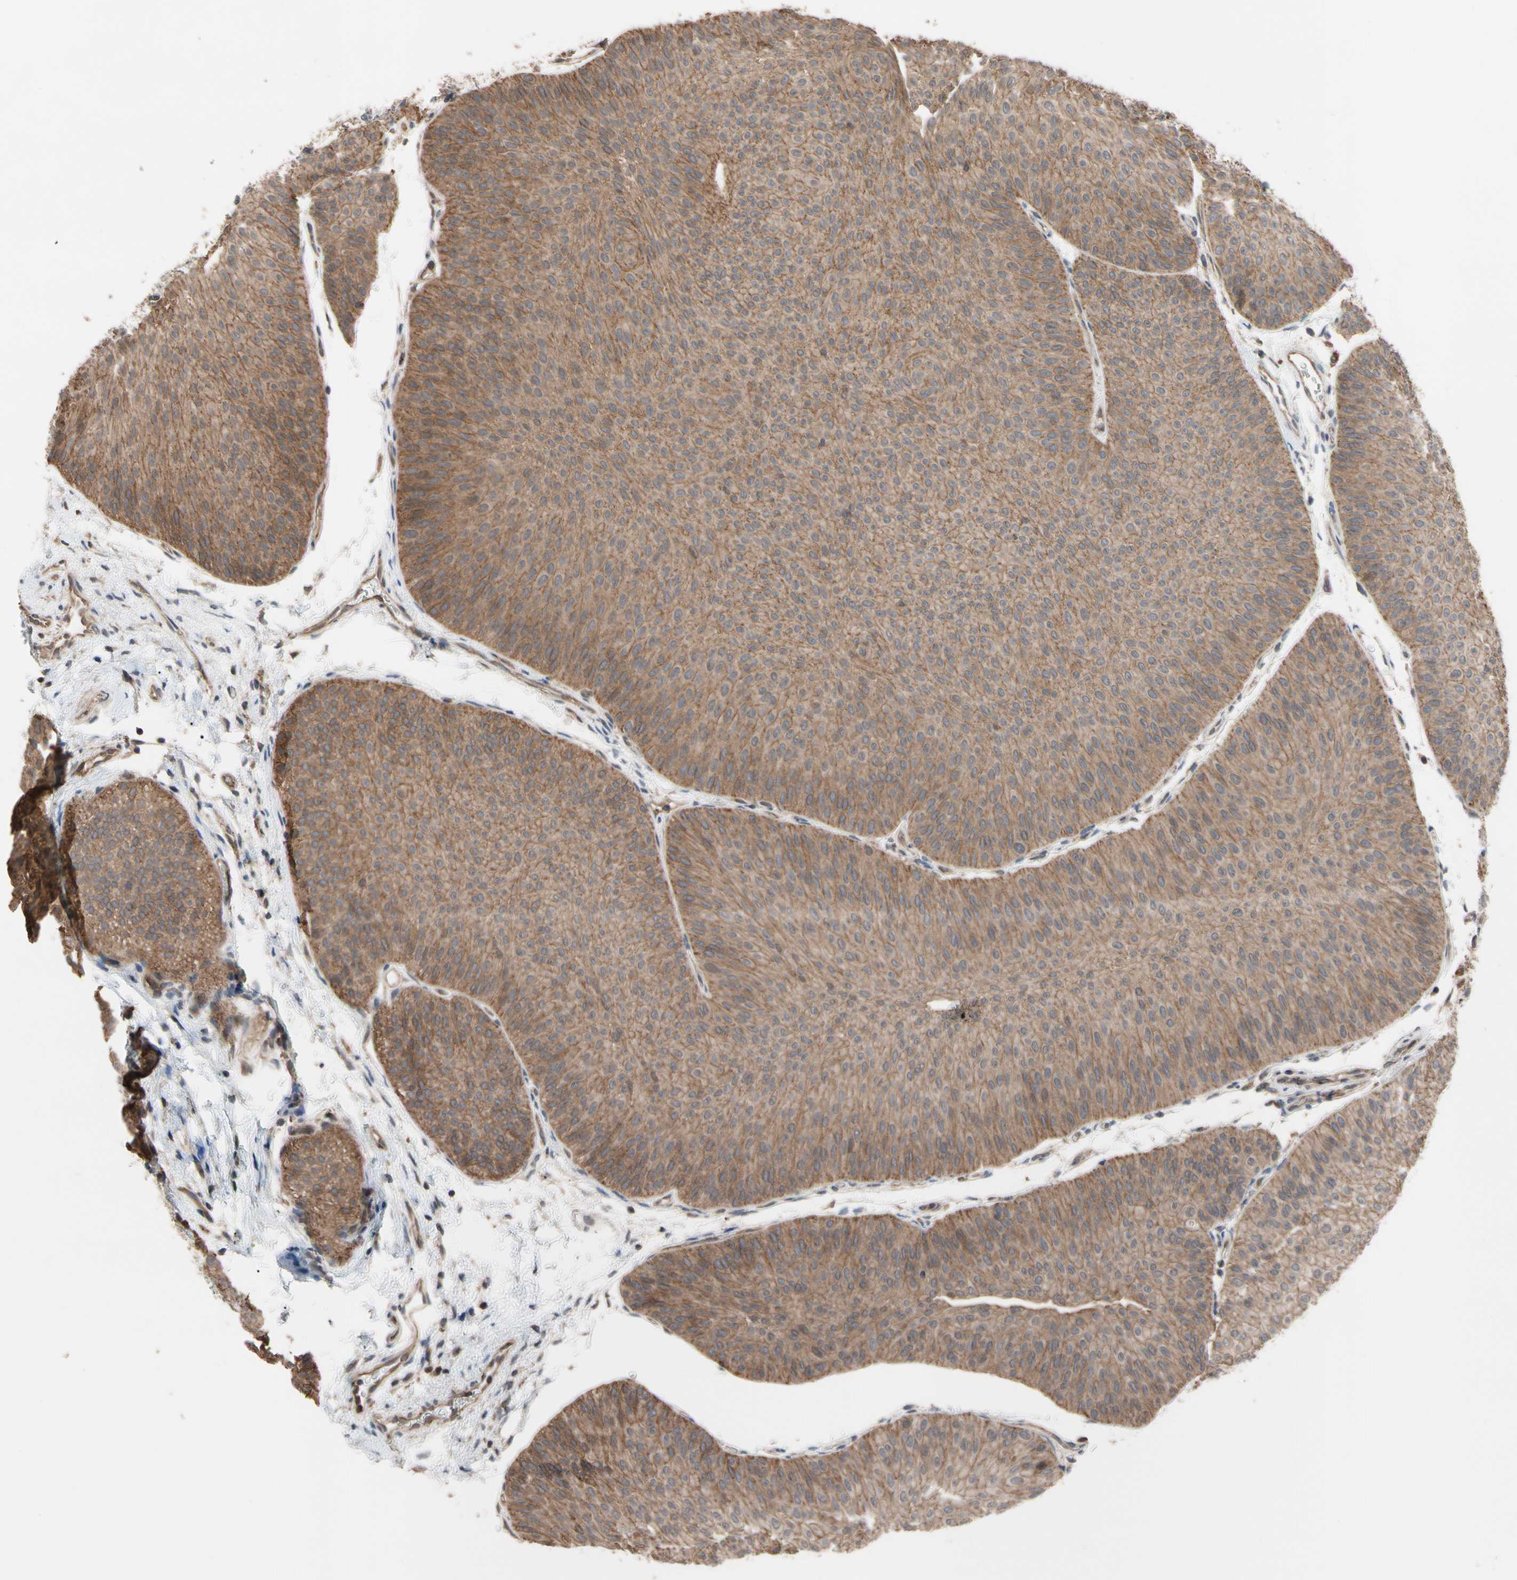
{"staining": {"intensity": "moderate", "quantity": ">75%", "location": "cytoplasmic/membranous"}, "tissue": "urothelial cancer", "cell_type": "Tumor cells", "image_type": "cancer", "snomed": [{"axis": "morphology", "description": "Urothelial carcinoma, Low grade"}, {"axis": "topography", "description": "Urinary bladder"}], "caption": "Low-grade urothelial carcinoma tissue exhibits moderate cytoplasmic/membranous staining in approximately >75% of tumor cells, visualized by immunohistochemistry.", "gene": "DPP8", "patient": {"sex": "female", "age": 60}}